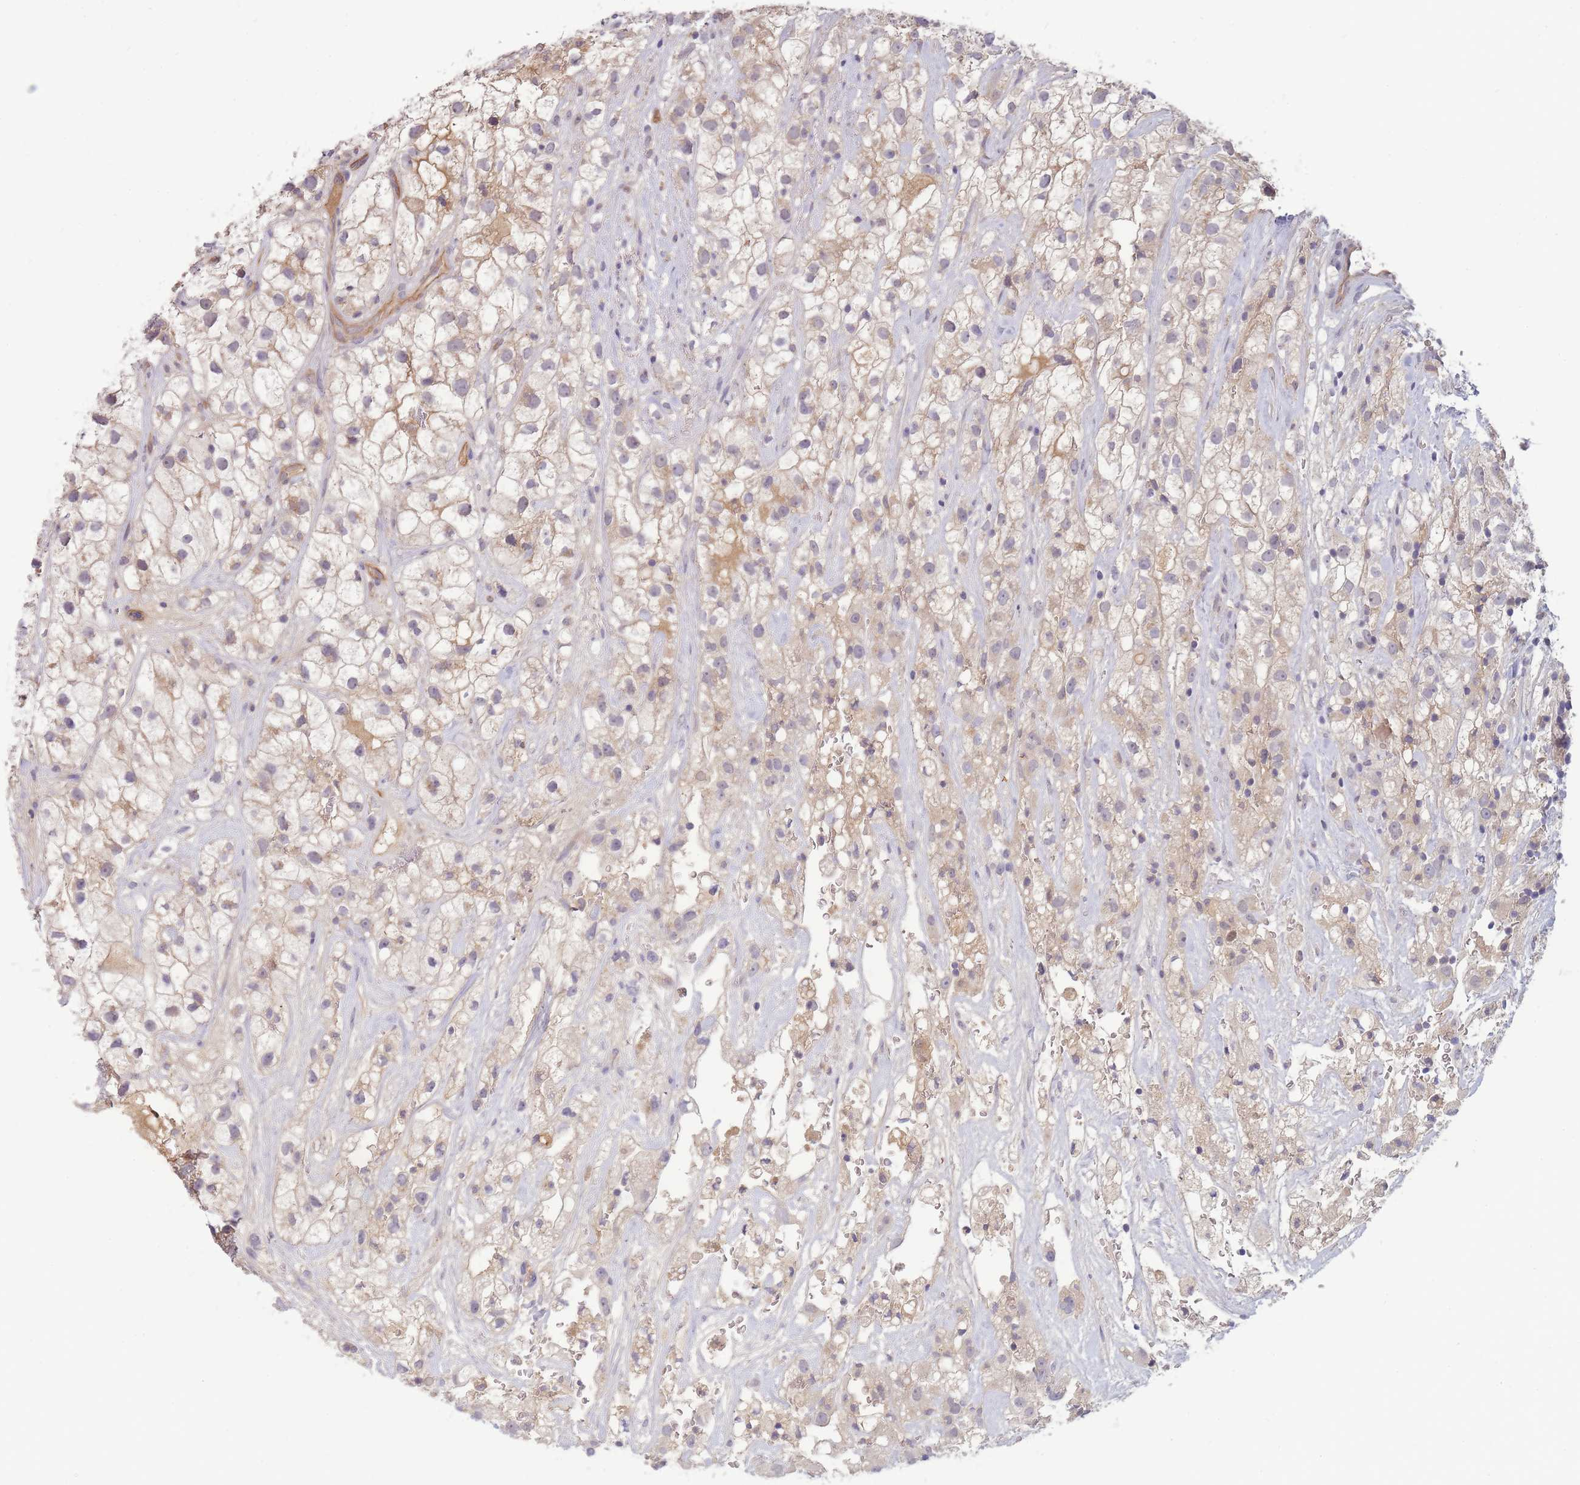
{"staining": {"intensity": "weak", "quantity": "25%-75%", "location": "cytoplasmic/membranous"}, "tissue": "renal cancer", "cell_type": "Tumor cells", "image_type": "cancer", "snomed": [{"axis": "morphology", "description": "Adenocarcinoma, NOS"}, {"axis": "topography", "description": "Kidney"}], "caption": "Immunohistochemical staining of renal cancer (adenocarcinoma) shows low levels of weak cytoplasmic/membranous expression in approximately 25%-75% of tumor cells. (IHC, brightfield microscopy, high magnification).", "gene": "NDUFAF5", "patient": {"sex": "male", "age": 59}}